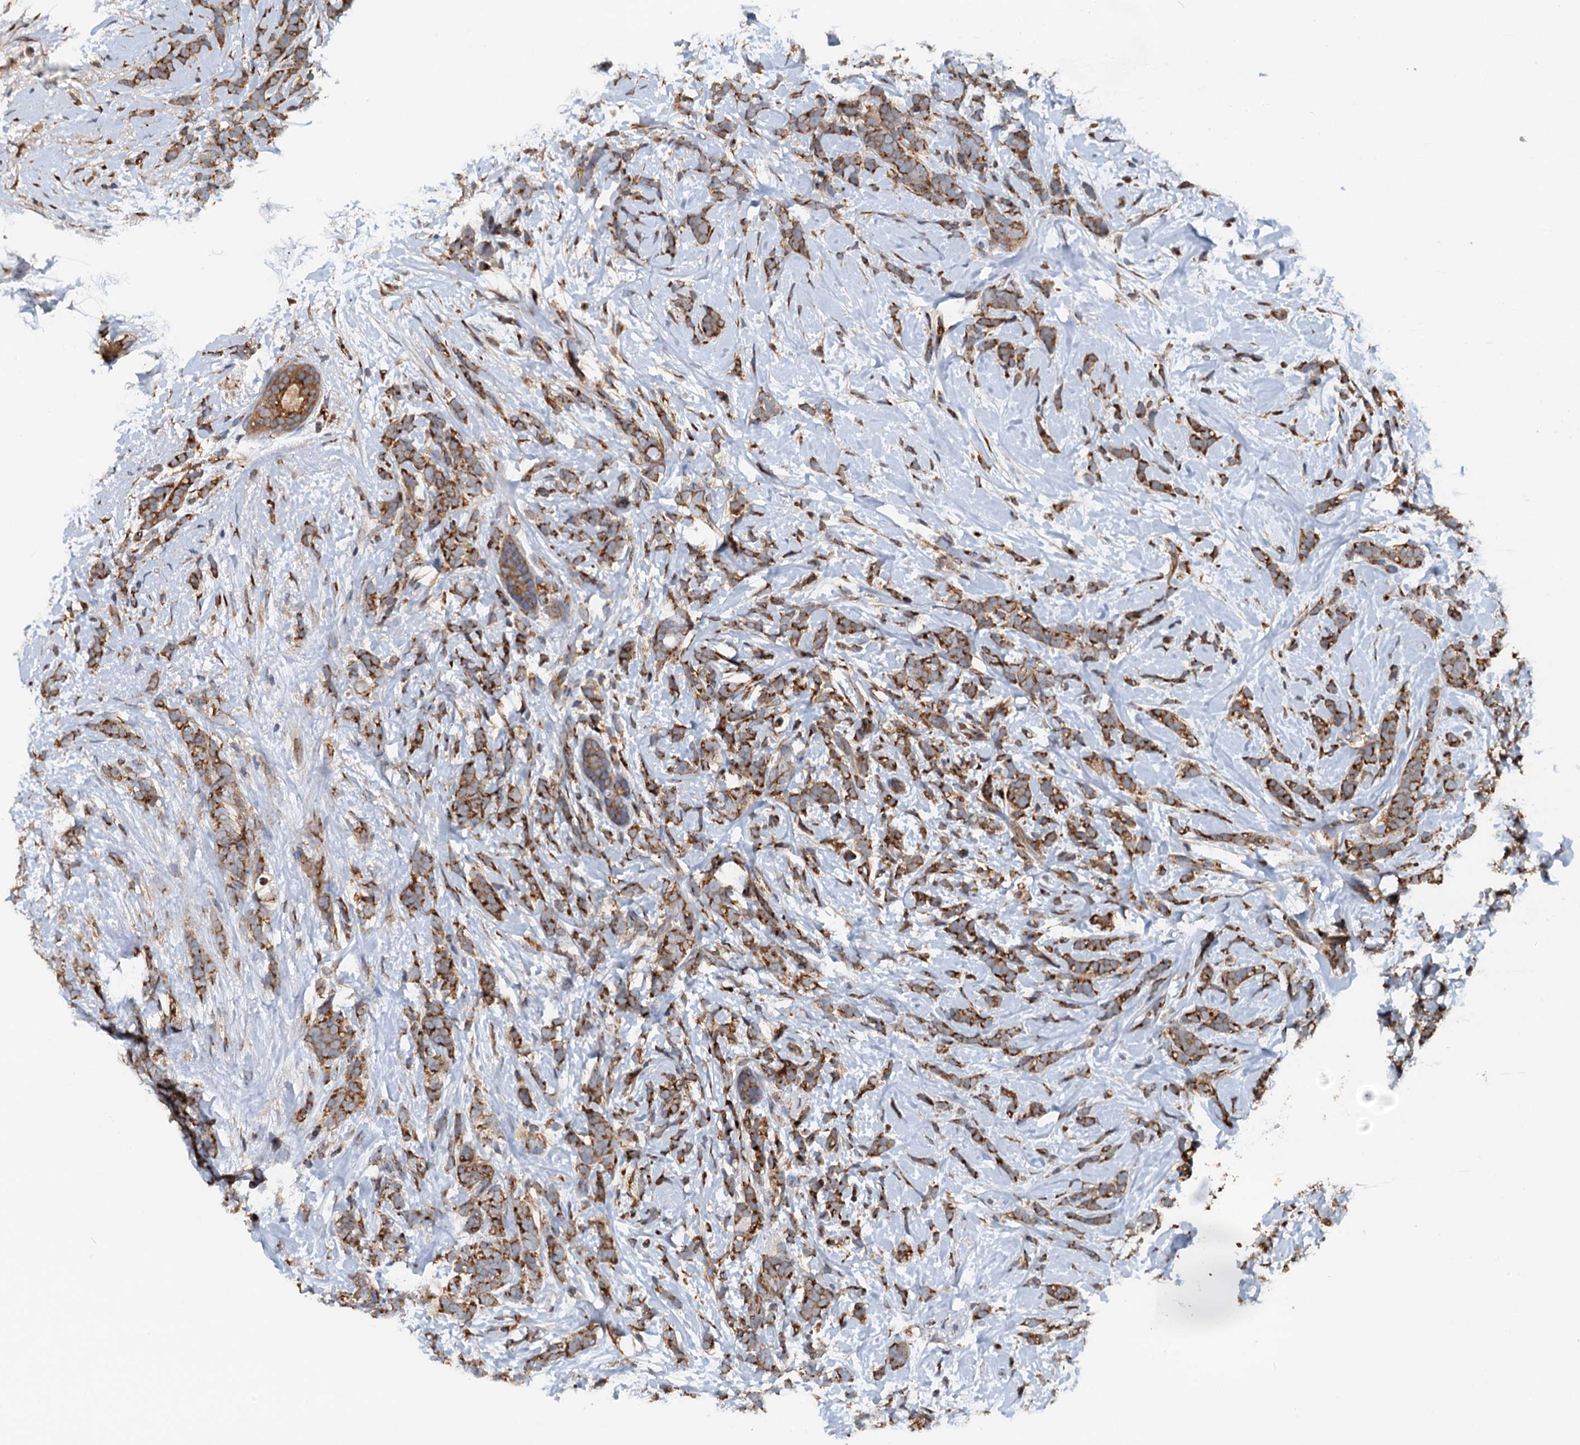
{"staining": {"intensity": "strong", "quantity": ">75%", "location": "cytoplasmic/membranous"}, "tissue": "breast cancer", "cell_type": "Tumor cells", "image_type": "cancer", "snomed": [{"axis": "morphology", "description": "Lobular carcinoma"}, {"axis": "topography", "description": "Breast"}], "caption": "Immunohistochemistry (DAB (3,3'-diaminobenzidine)) staining of breast cancer shows strong cytoplasmic/membranous protein expression in about >75% of tumor cells.", "gene": "COG3", "patient": {"sex": "female", "age": 58}}